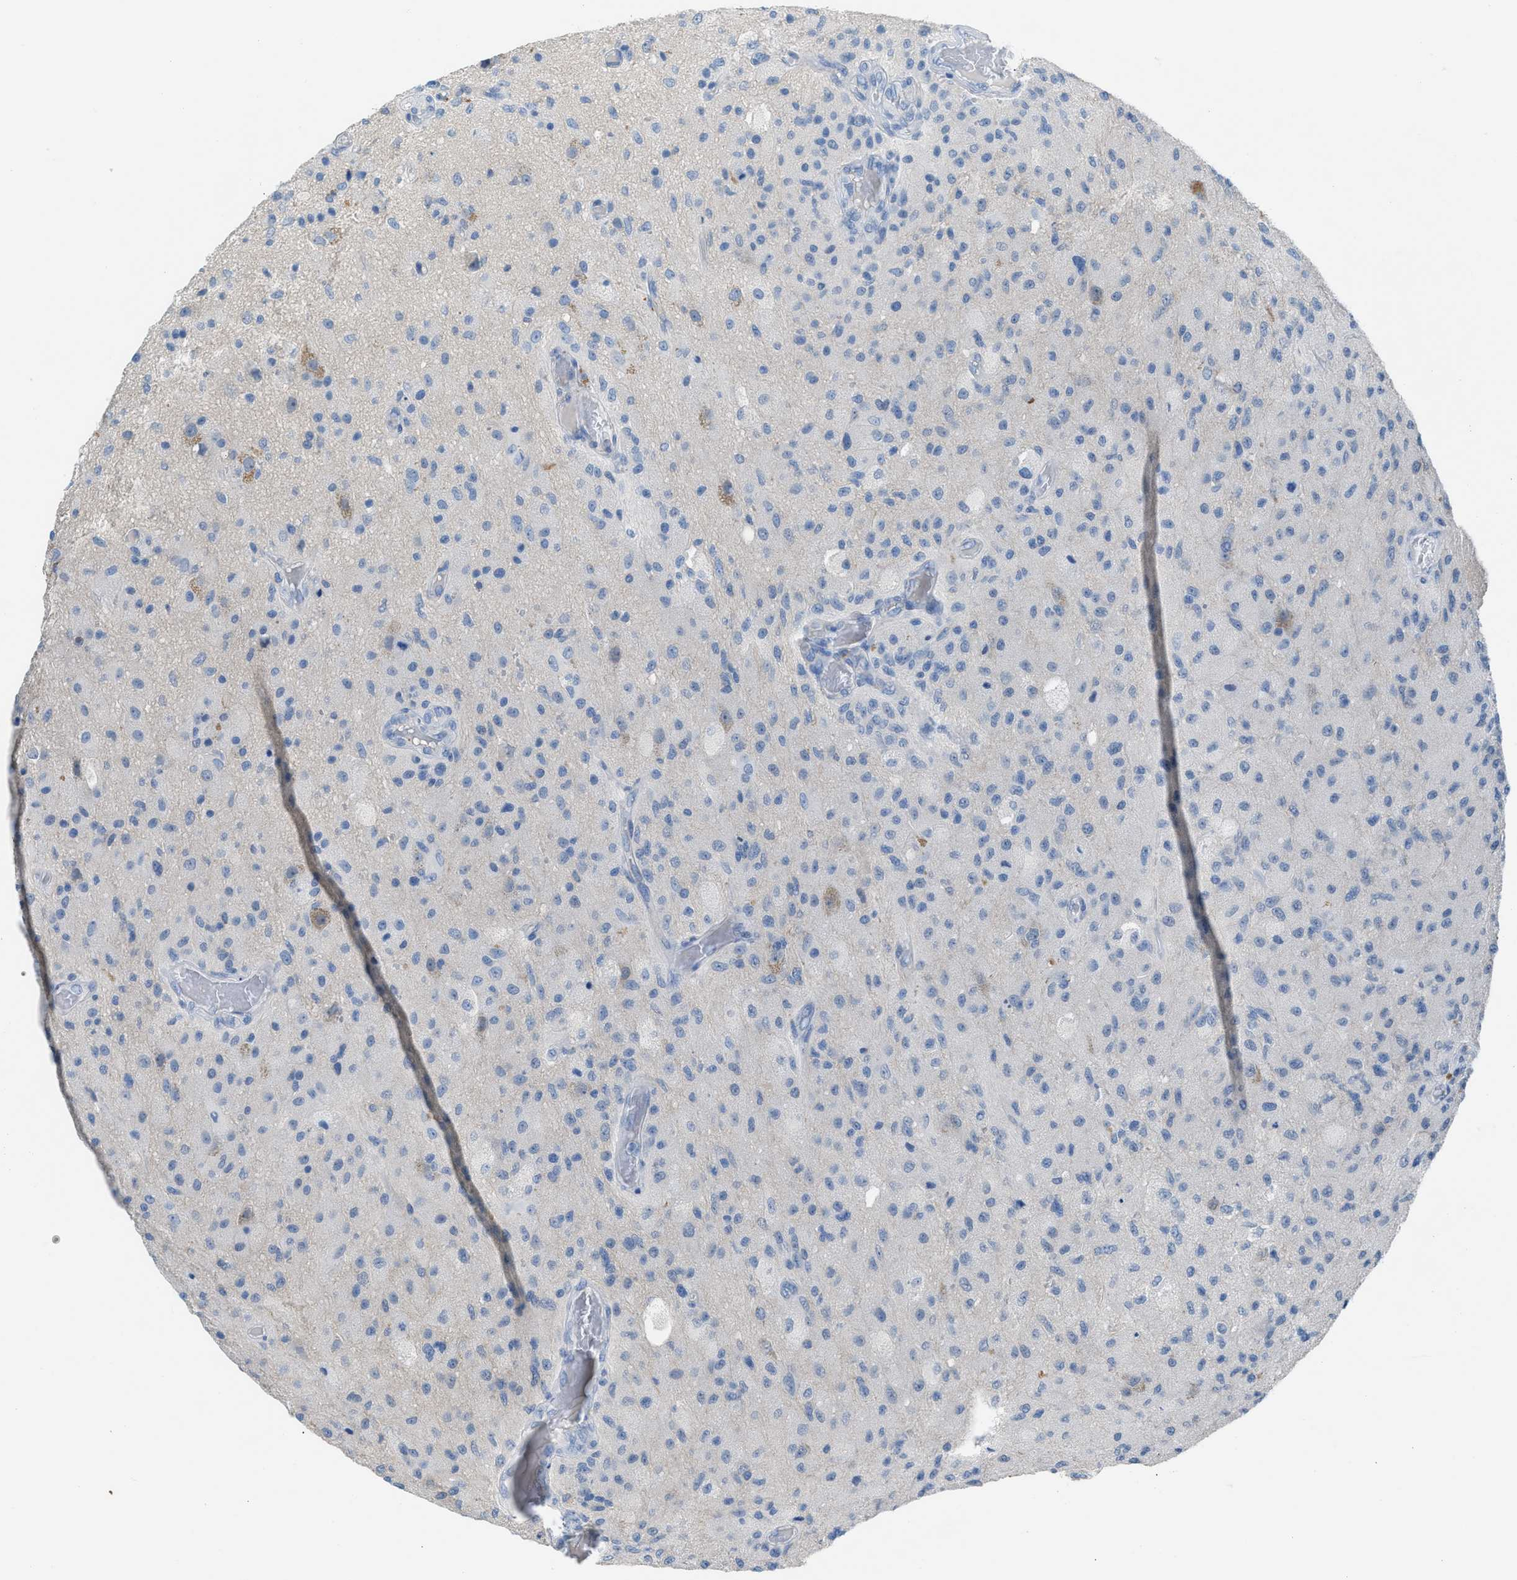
{"staining": {"intensity": "negative", "quantity": "none", "location": "none"}, "tissue": "glioma", "cell_type": "Tumor cells", "image_type": "cancer", "snomed": [{"axis": "morphology", "description": "Normal tissue, NOS"}, {"axis": "morphology", "description": "Glioma, malignant, High grade"}, {"axis": "topography", "description": "Cerebral cortex"}], "caption": "An immunohistochemistry histopathology image of glioma is shown. There is no staining in tumor cells of glioma.", "gene": "CLEC10A", "patient": {"sex": "male", "age": 77}}